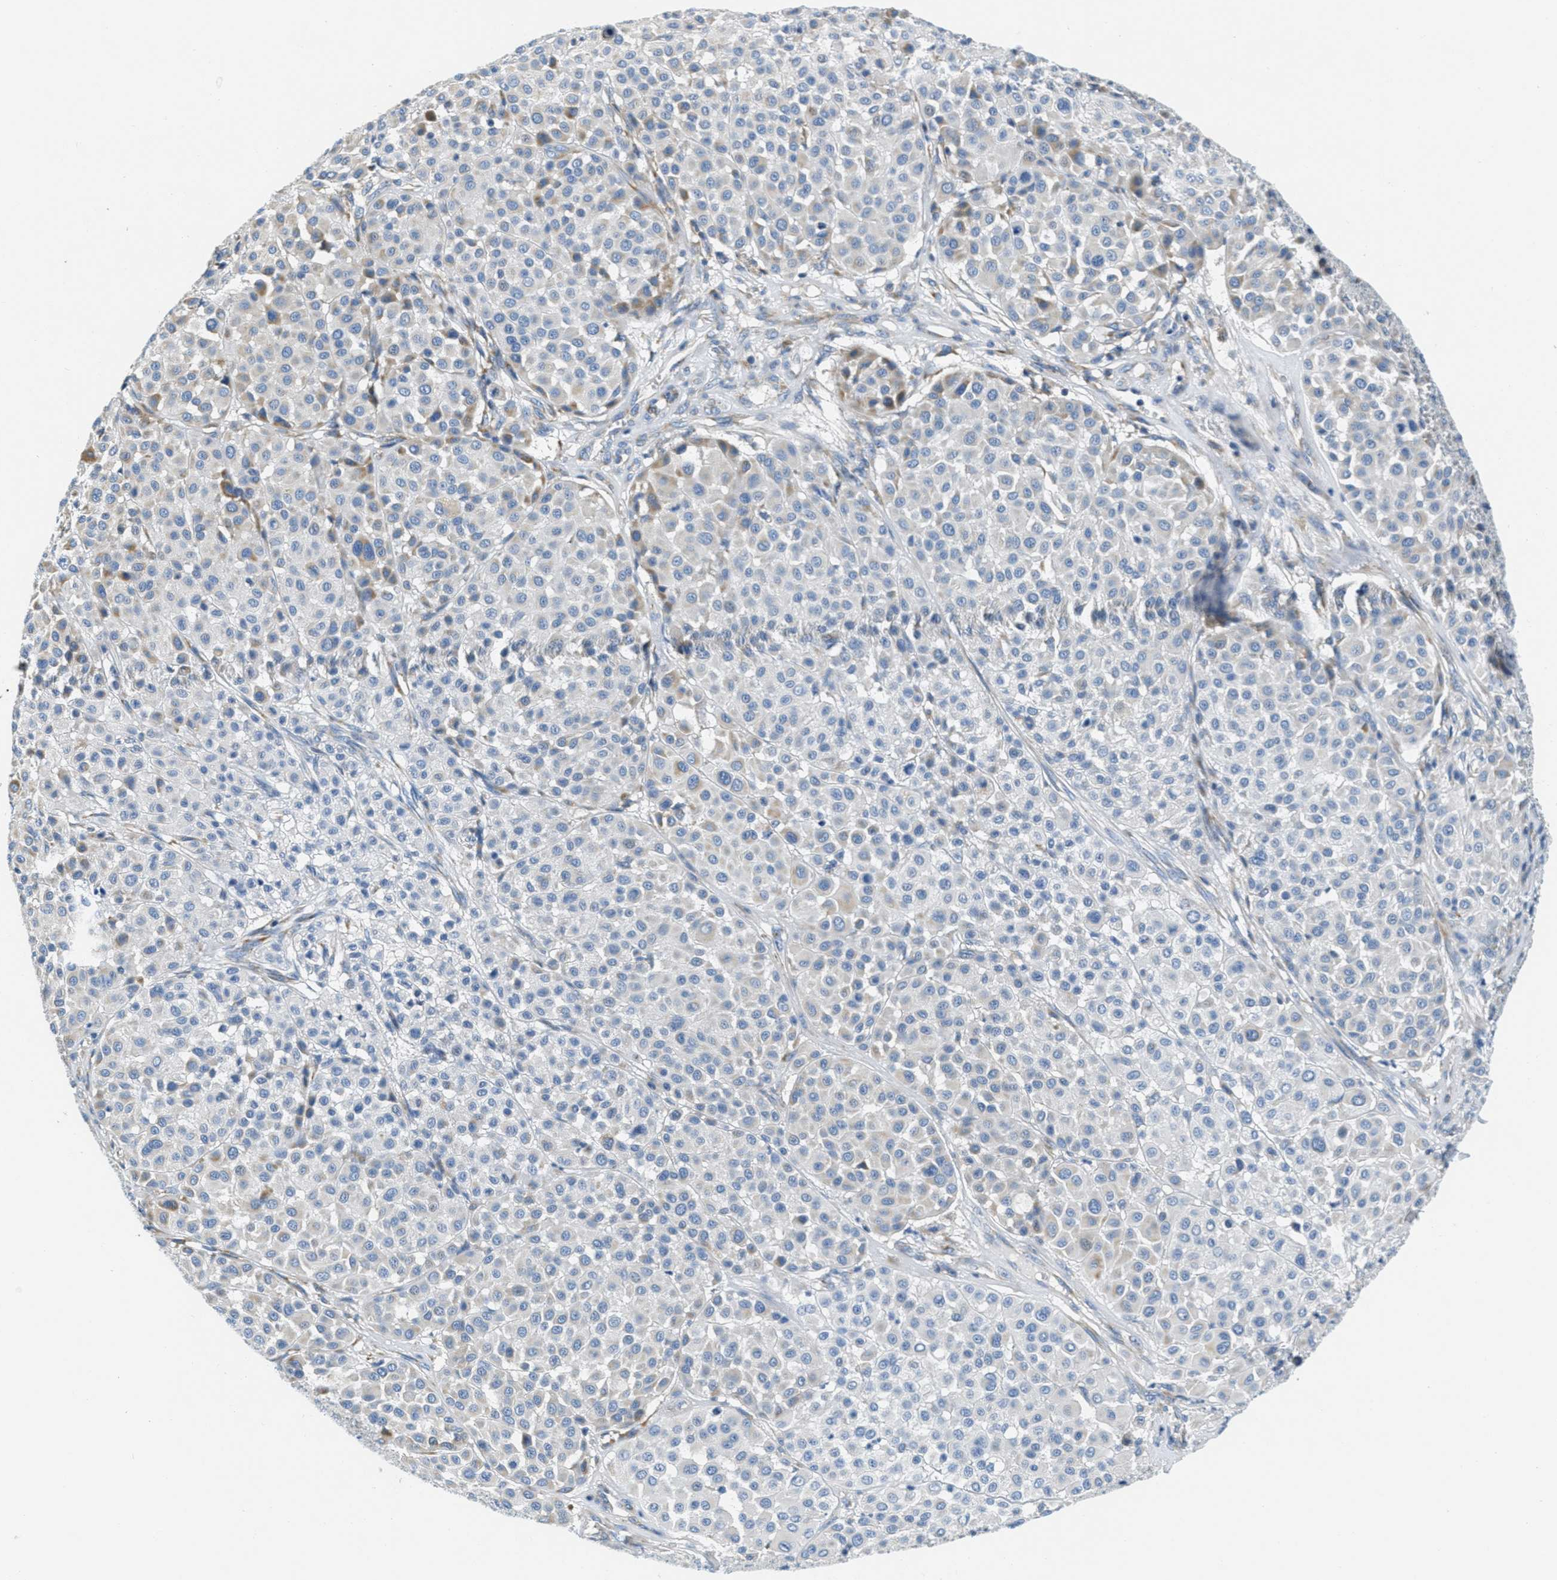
{"staining": {"intensity": "weak", "quantity": "<25%", "location": "cytoplasmic/membranous"}, "tissue": "melanoma", "cell_type": "Tumor cells", "image_type": "cancer", "snomed": [{"axis": "morphology", "description": "Malignant melanoma, Metastatic site"}, {"axis": "topography", "description": "Soft tissue"}], "caption": "Protein analysis of malignant melanoma (metastatic site) reveals no significant positivity in tumor cells.", "gene": "CA4", "patient": {"sex": "male", "age": 41}}